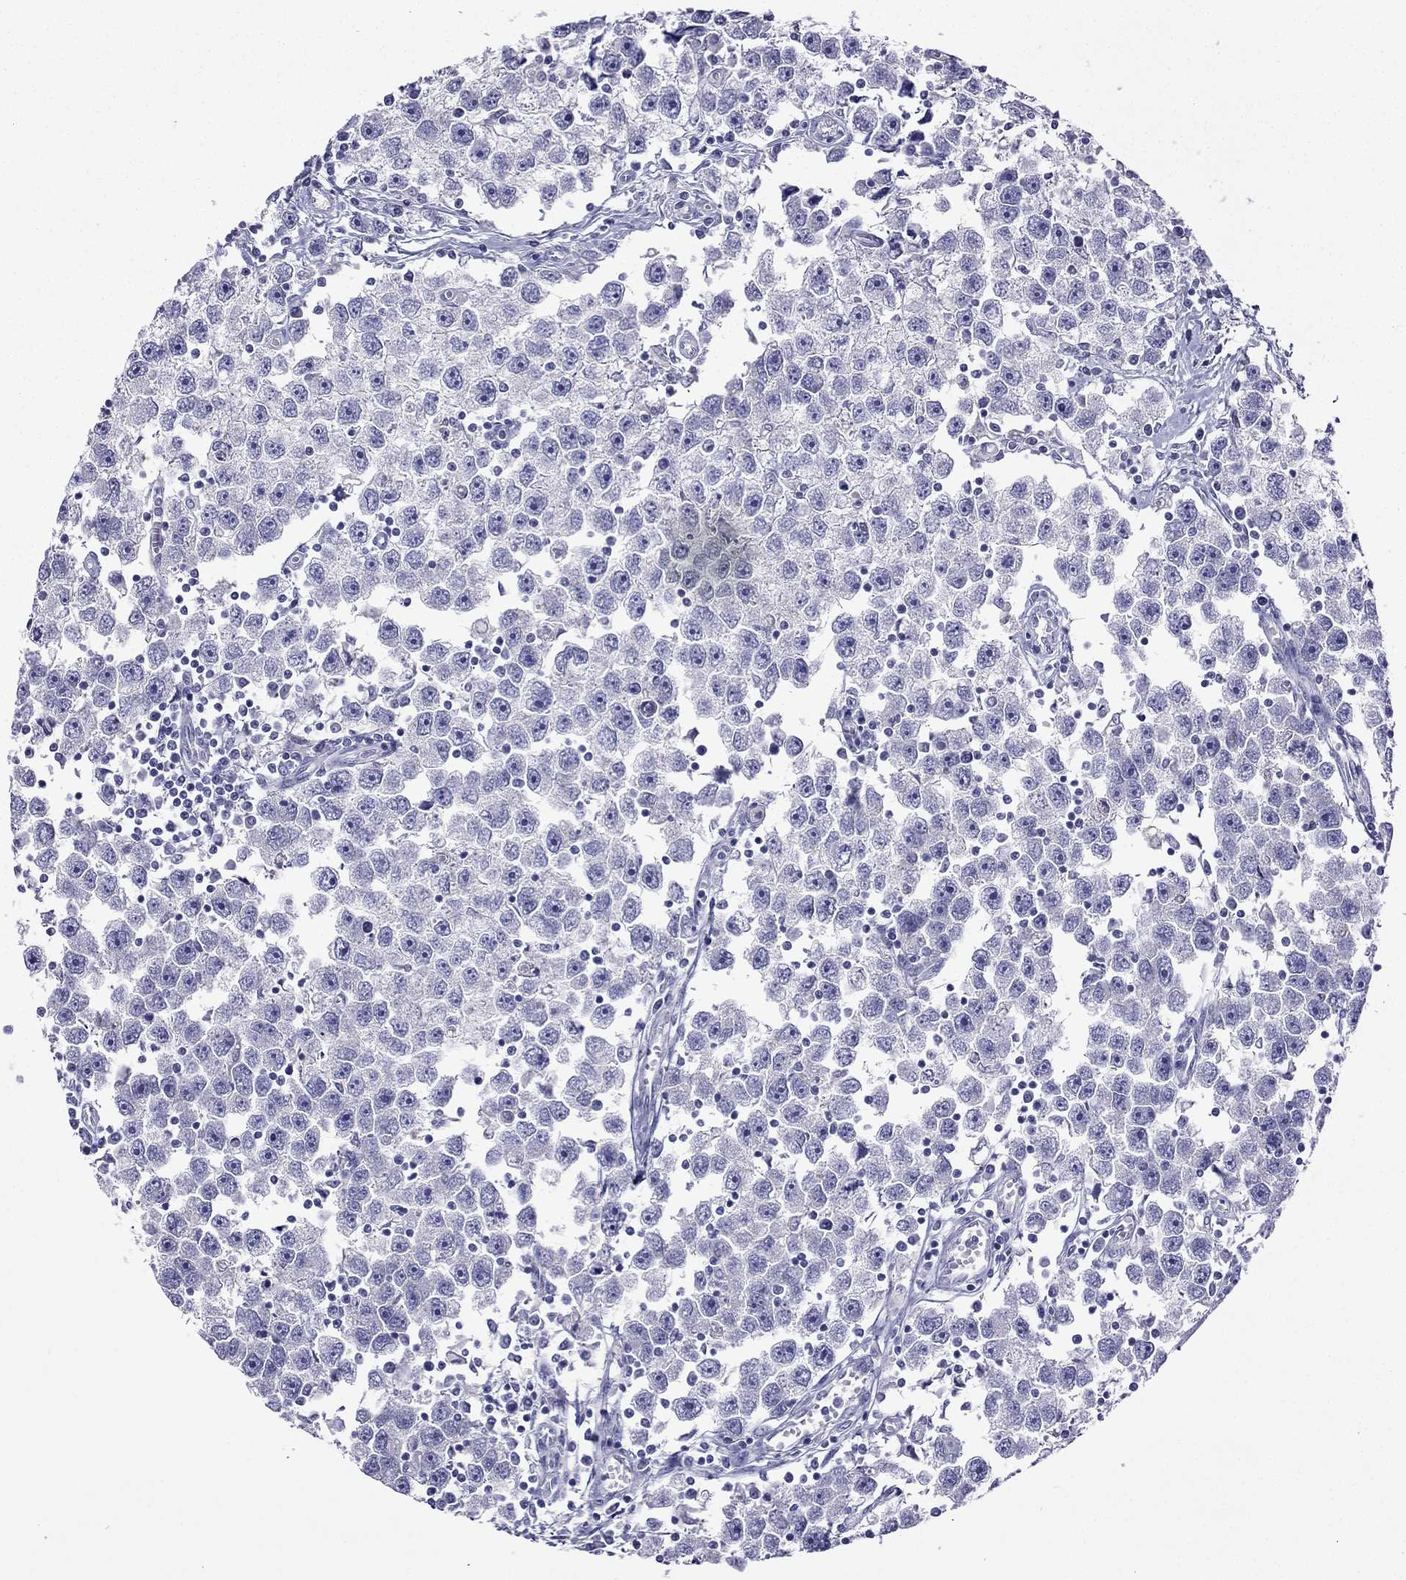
{"staining": {"intensity": "negative", "quantity": "none", "location": "none"}, "tissue": "testis cancer", "cell_type": "Tumor cells", "image_type": "cancer", "snomed": [{"axis": "morphology", "description": "Seminoma, NOS"}, {"axis": "topography", "description": "Testis"}], "caption": "This is an immunohistochemistry (IHC) image of testis seminoma. There is no expression in tumor cells.", "gene": "KCNJ10", "patient": {"sex": "male", "age": 30}}